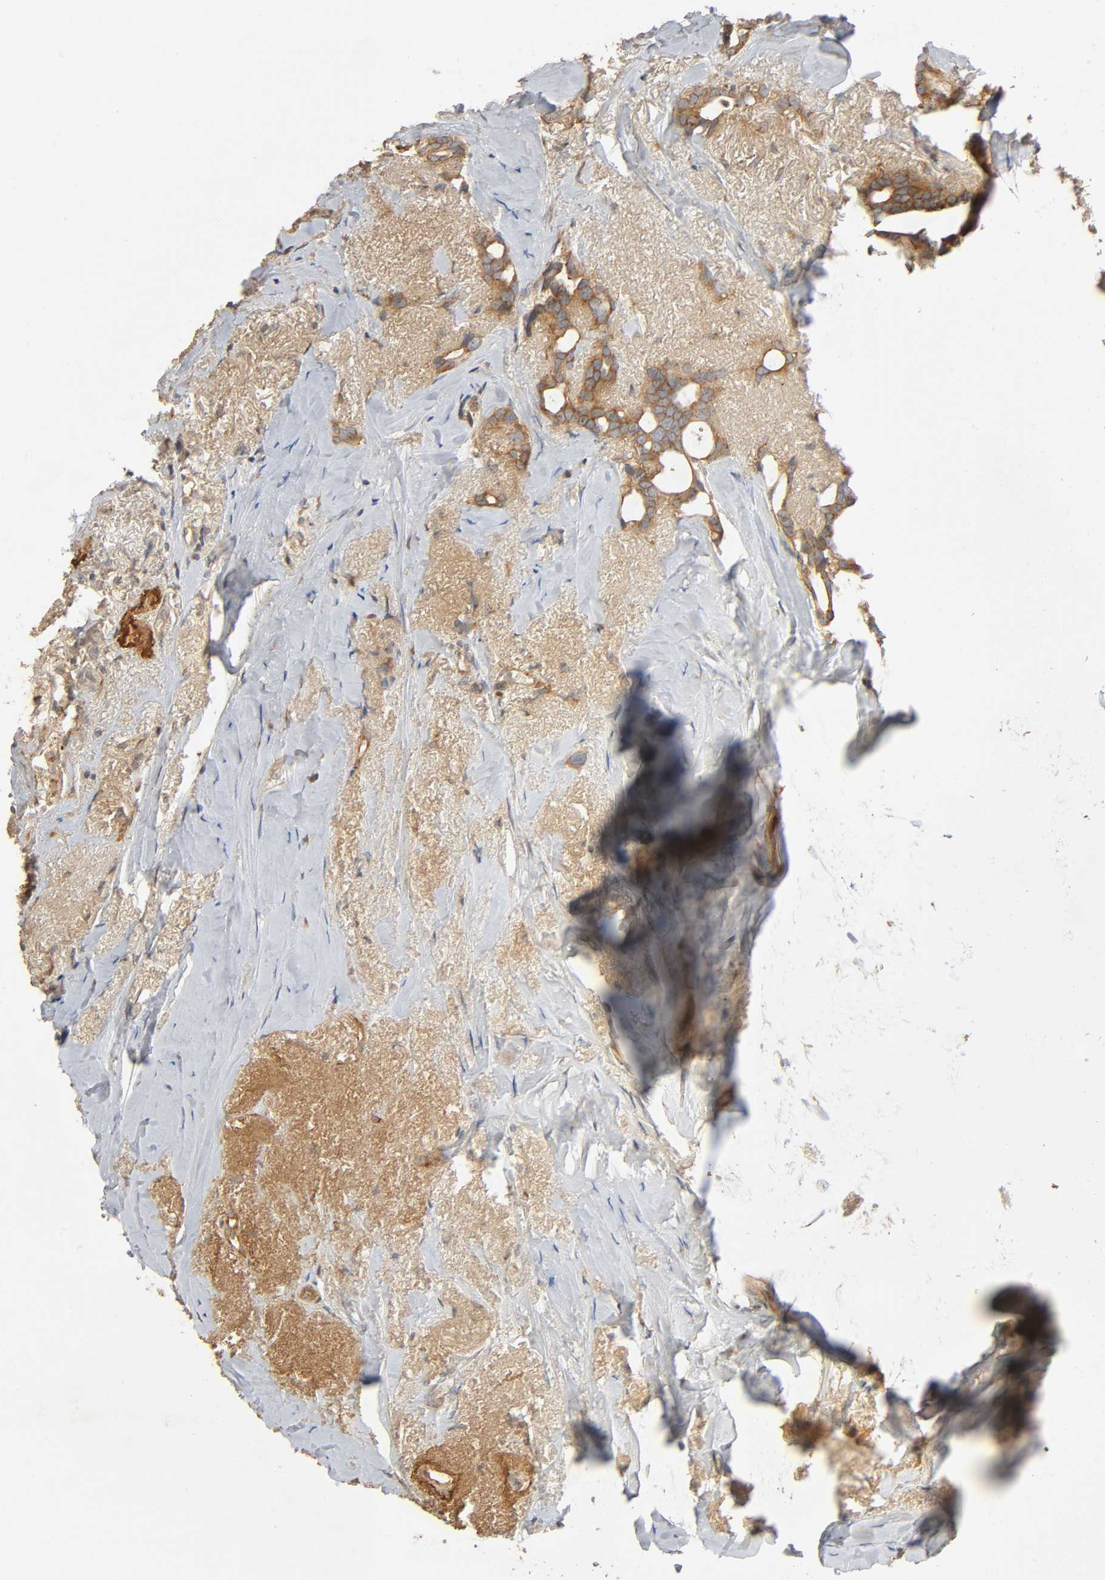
{"staining": {"intensity": "moderate", "quantity": ">75%", "location": "cytoplasmic/membranous"}, "tissue": "breast cancer", "cell_type": "Tumor cells", "image_type": "cancer", "snomed": [{"axis": "morphology", "description": "Duct carcinoma"}, {"axis": "topography", "description": "Breast"}], "caption": "Protein analysis of infiltrating ductal carcinoma (breast) tissue displays moderate cytoplasmic/membranous staining in about >75% of tumor cells.", "gene": "SGSM1", "patient": {"sex": "female", "age": 54}}